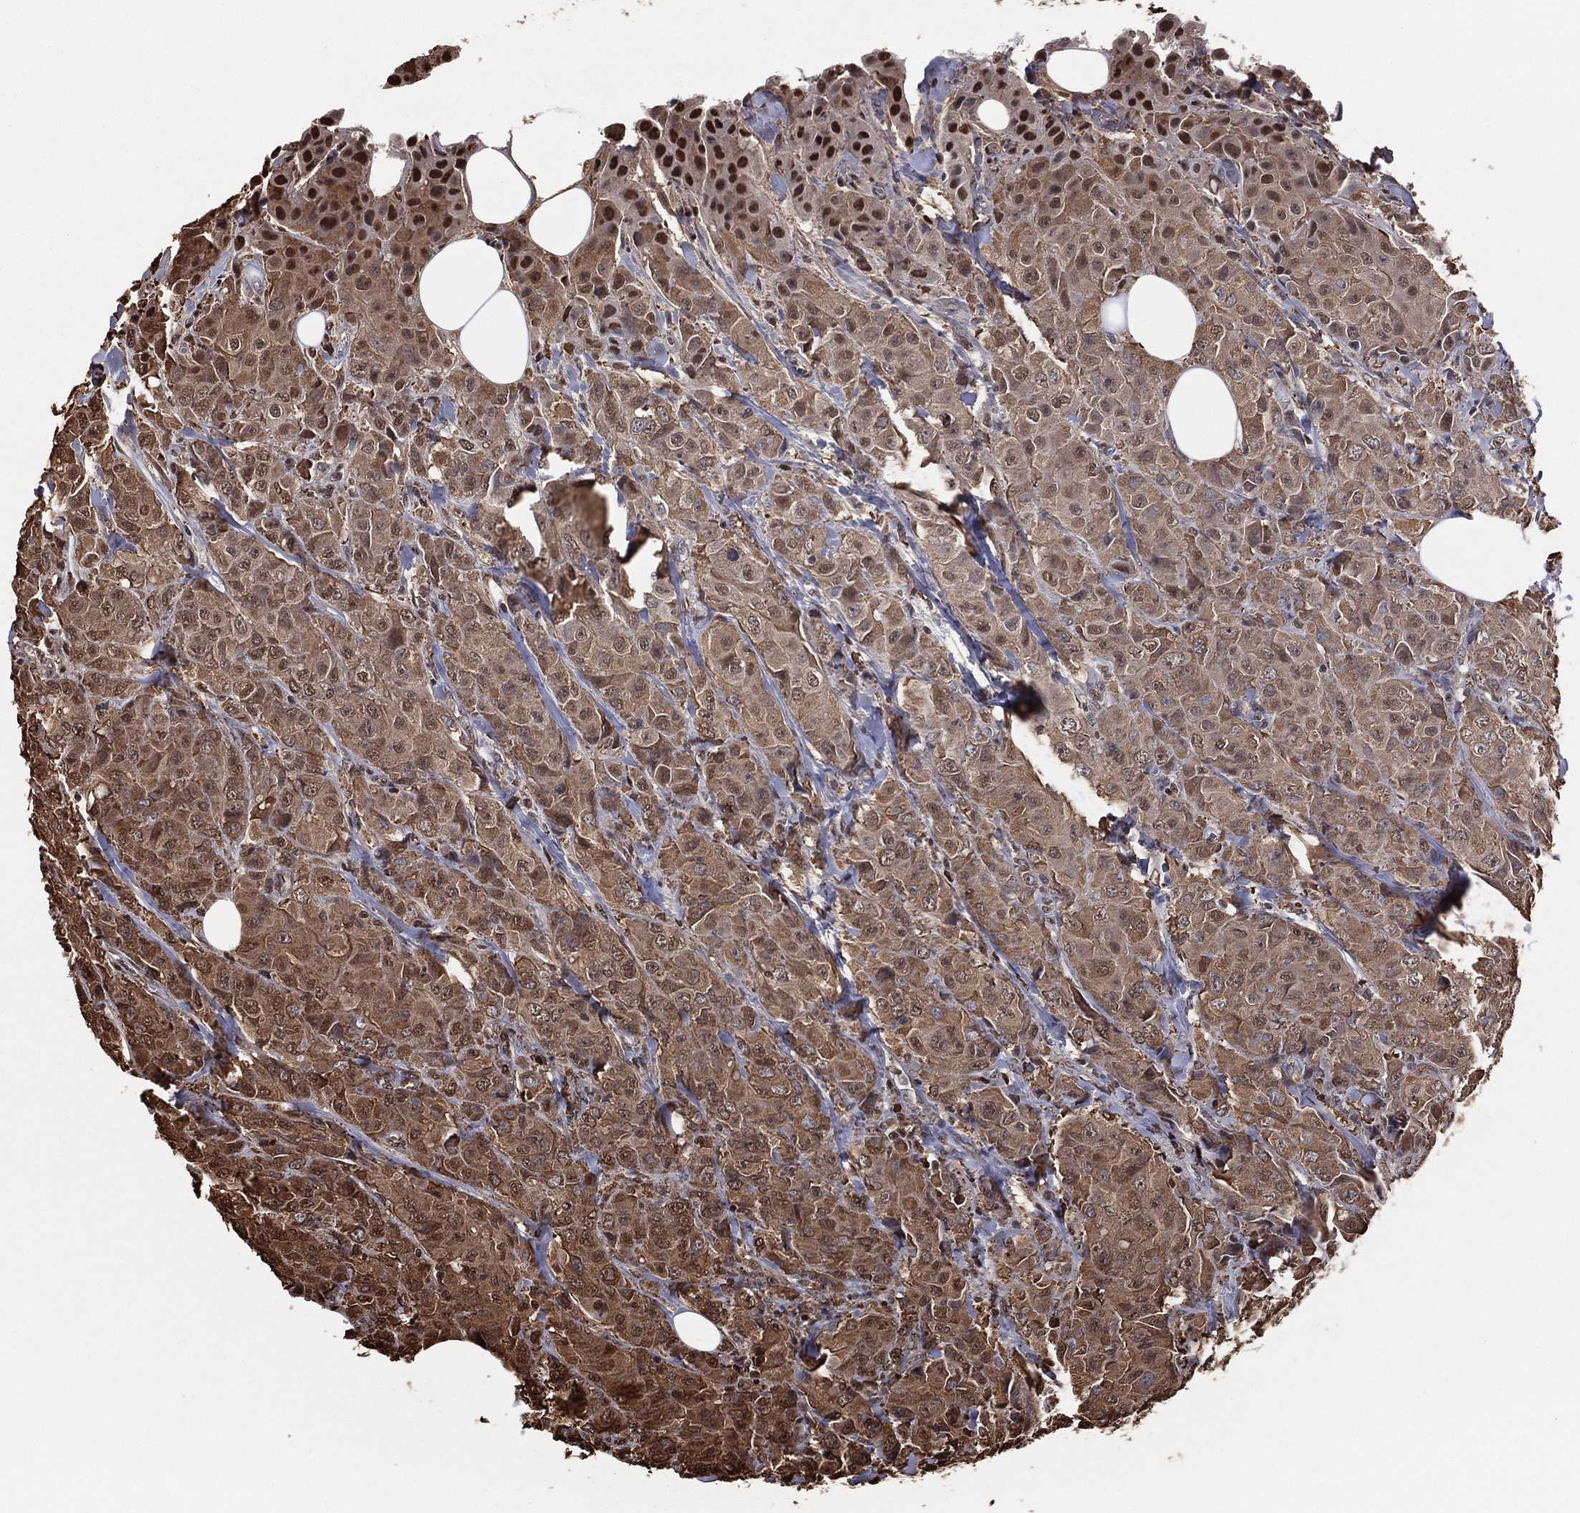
{"staining": {"intensity": "moderate", "quantity": ">75%", "location": "cytoplasmic/membranous,nuclear"}, "tissue": "breast cancer", "cell_type": "Tumor cells", "image_type": "cancer", "snomed": [{"axis": "morphology", "description": "Duct carcinoma"}, {"axis": "topography", "description": "Breast"}], "caption": "Immunohistochemistry of human breast cancer (infiltrating ductal carcinoma) shows medium levels of moderate cytoplasmic/membranous and nuclear positivity in about >75% of tumor cells. (DAB IHC with brightfield microscopy, high magnification).", "gene": "GAPDH", "patient": {"sex": "female", "age": 43}}